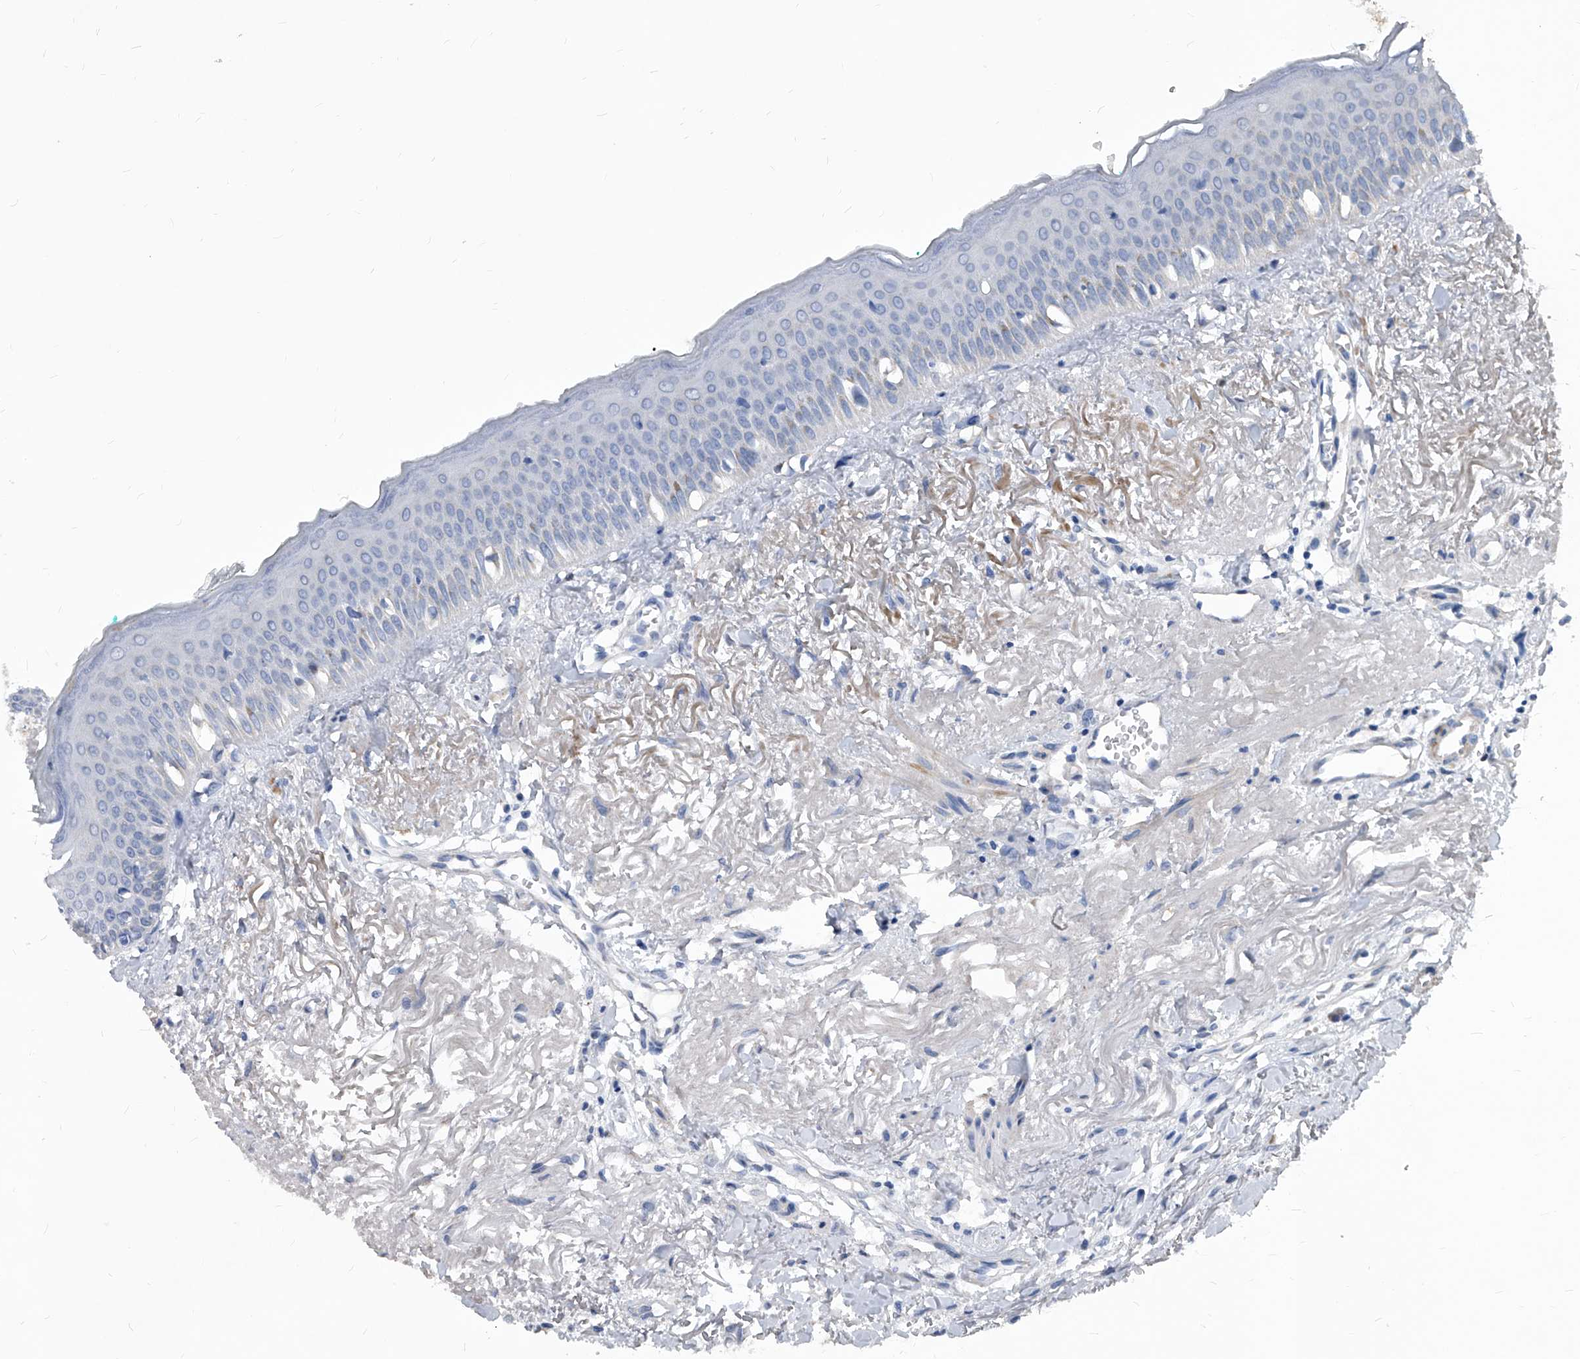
{"staining": {"intensity": "weak", "quantity": "<25%", "location": "cytoplasmic/membranous"}, "tissue": "oral mucosa", "cell_type": "Squamous epithelial cells", "image_type": "normal", "snomed": [{"axis": "morphology", "description": "Normal tissue, NOS"}, {"axis": "topography", "description": "Oral tissue"}], "caption": "DAB (3,3'-diaminobenzidine) immunohistochemical staining of normal human oral mucosa demonstrates no significant staining in squamous epithelial cells.", "gene": "SOBP", "patient": {"sex": "female", "age": 70}}